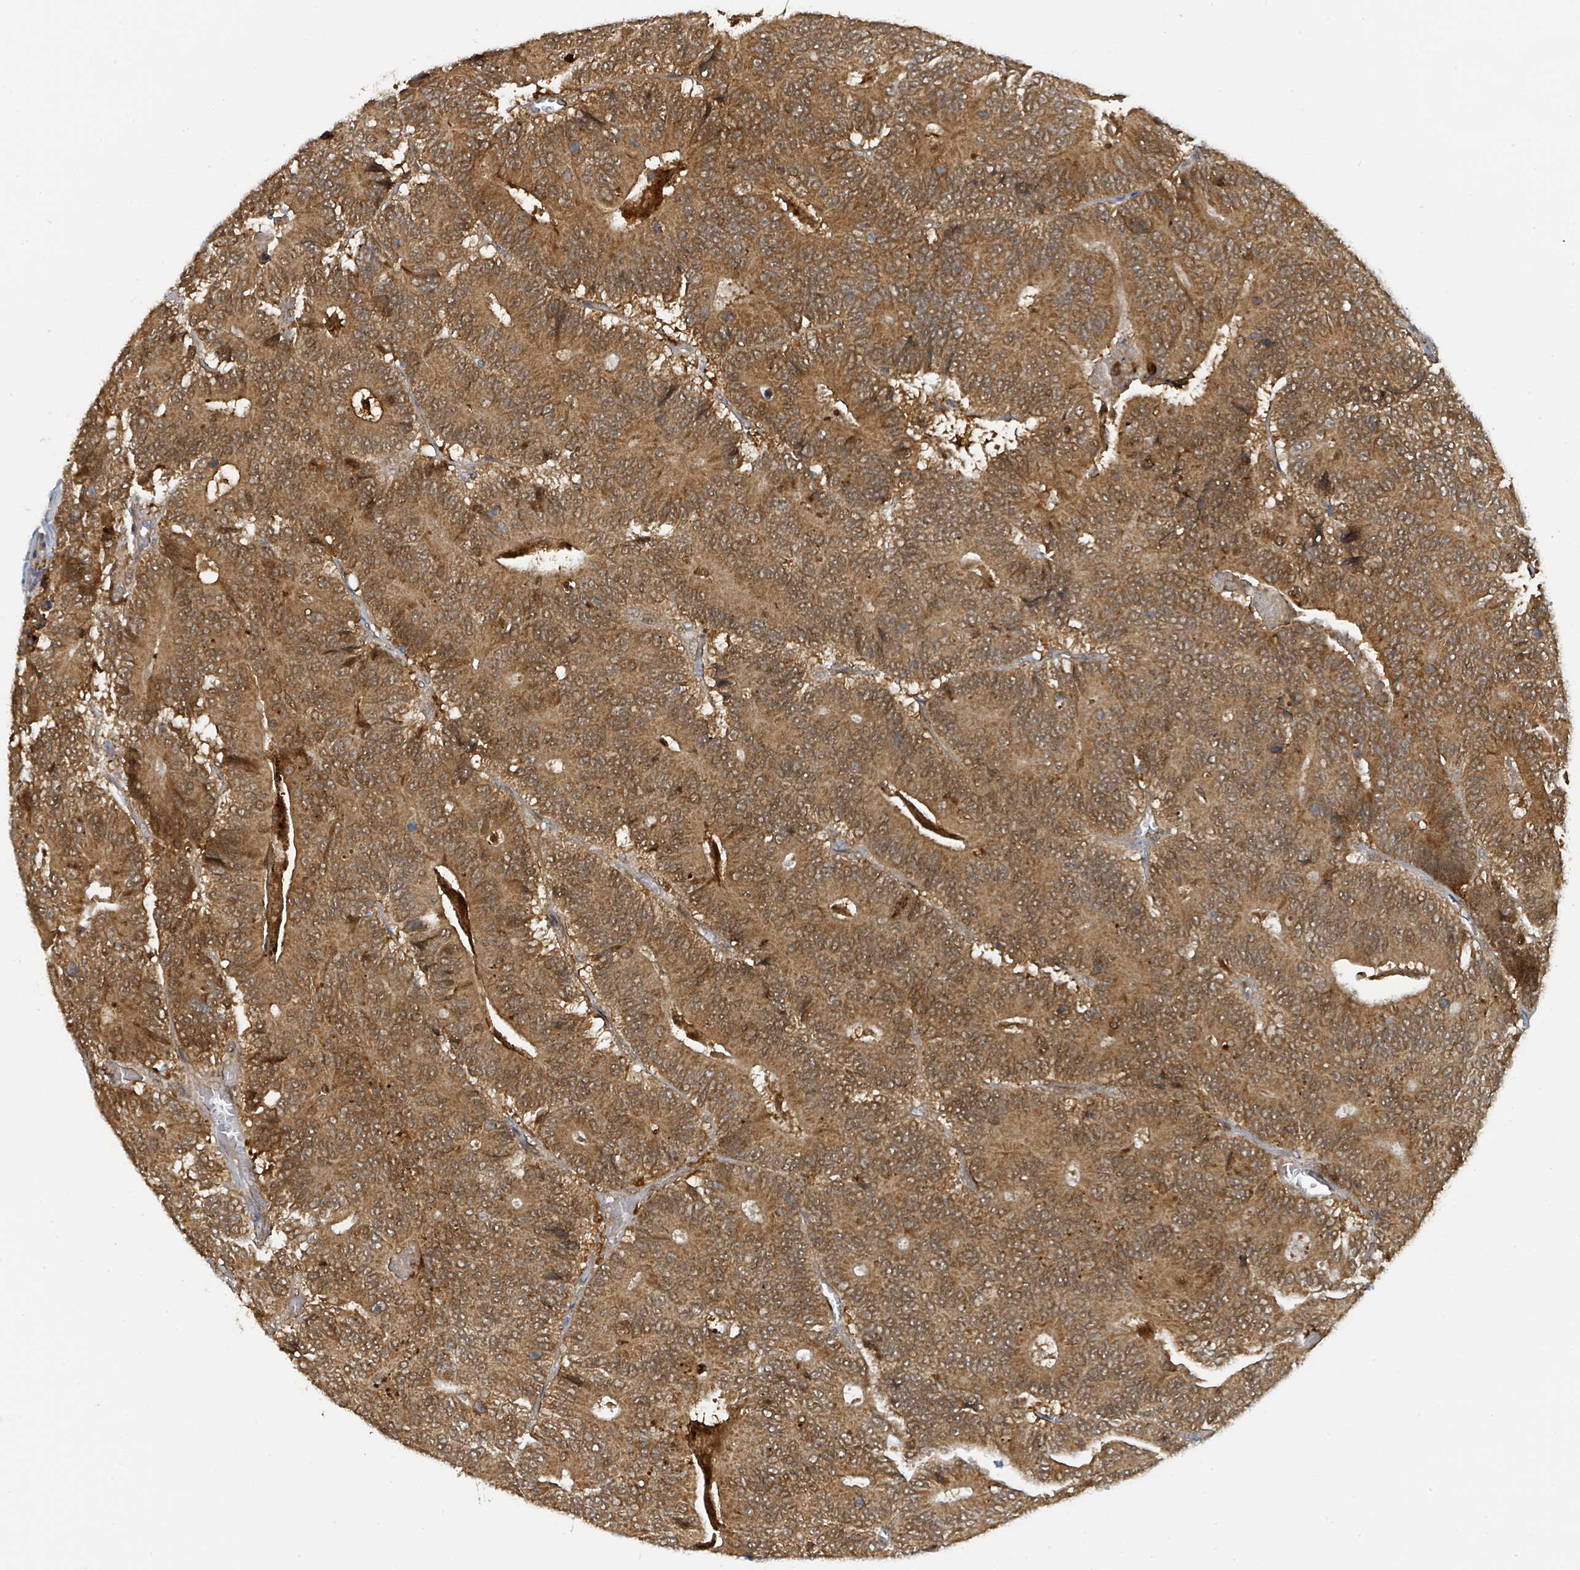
{"staining": {"intensity": "moderate", "quantity": ">75%", "location": "cytoplasmic/membranous,nuclear"}, "tissue": "colorectal cancer", "cell_type": "Tumor cells", "image_type": "cancer", "snomed": [{"axis": "morphology", "description": "Adenocarcinoma, NOS"}, {"axis": "topography", "description": "Colon"}], "caption": "Adenocarcinoma (colorectal) stained with immunohistochemistry (IHC) reveals moderate cytoplasmic/membranous and nuclear positivity in about >75% of tumor cells.", "gene": "PSMB7", "patient": {"sex": "male", "age": 83}}